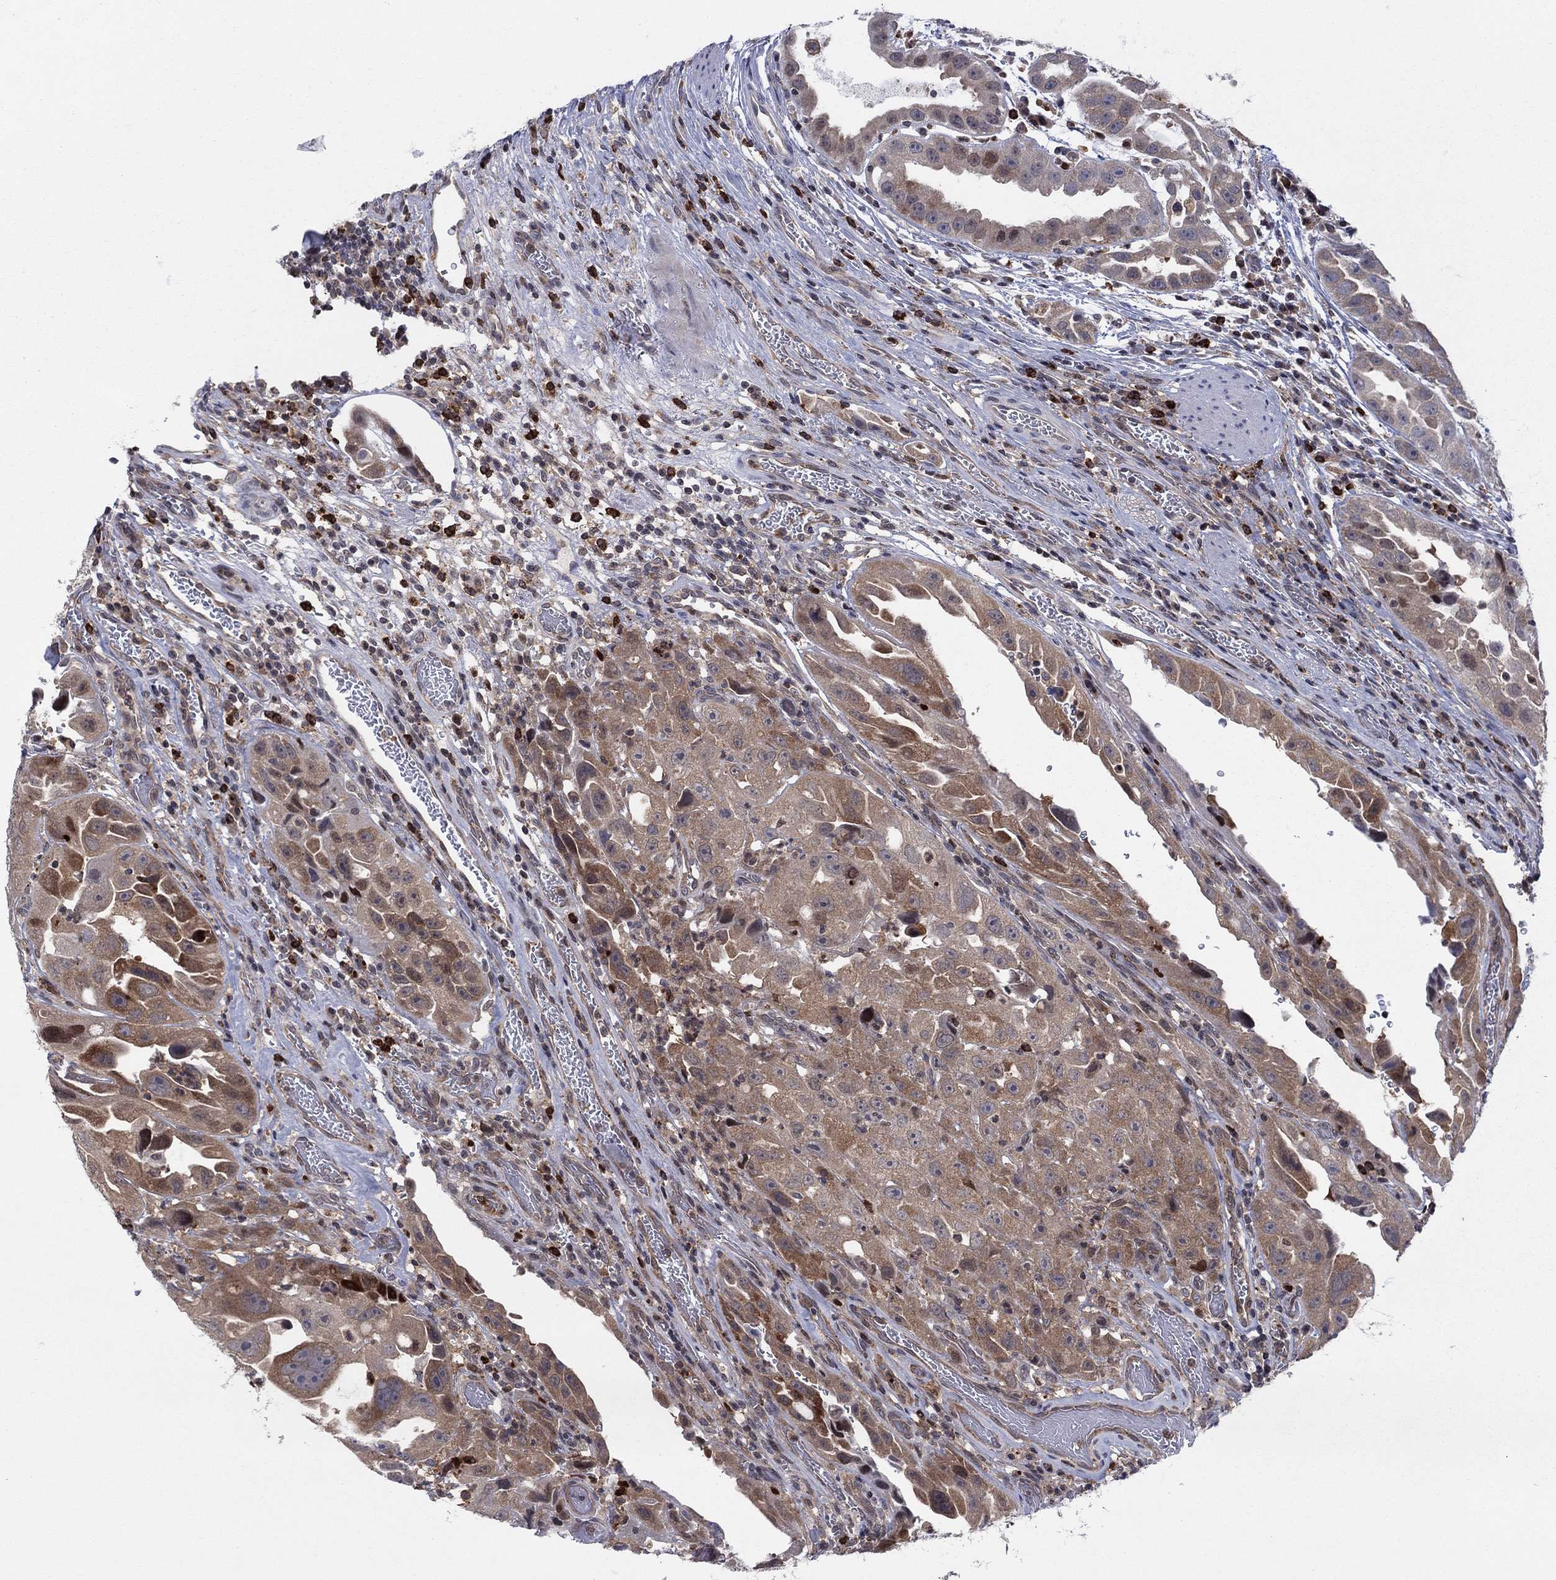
{"staining": {"intensity": "moderate", "quantity": "25%-75%", "location": "cytoplasmic/membranous"}, "tissue": "urothelial cancer", "cell_type": "Tumor cells", "image_type": "cancer", "snomed": [{"axis": "morphology", "description": "Urothelial carcinoma, High grade"}, {"axis": "topography", "description": "Urinary bladder"}], "caption": "Tumor cells exhibit medium levels of moderate cytoplasmic/membranous expression in approximately 25%-75% of cells in urothelial cancer. (Stains: DAB (3,3'-diaminobenzidine) in brown, nuclei in blue, Microscopy: brightfield microscopy at high magnification).", "gene": "ZNHIT3", "patient": {"sex": "female", "age": 41}}